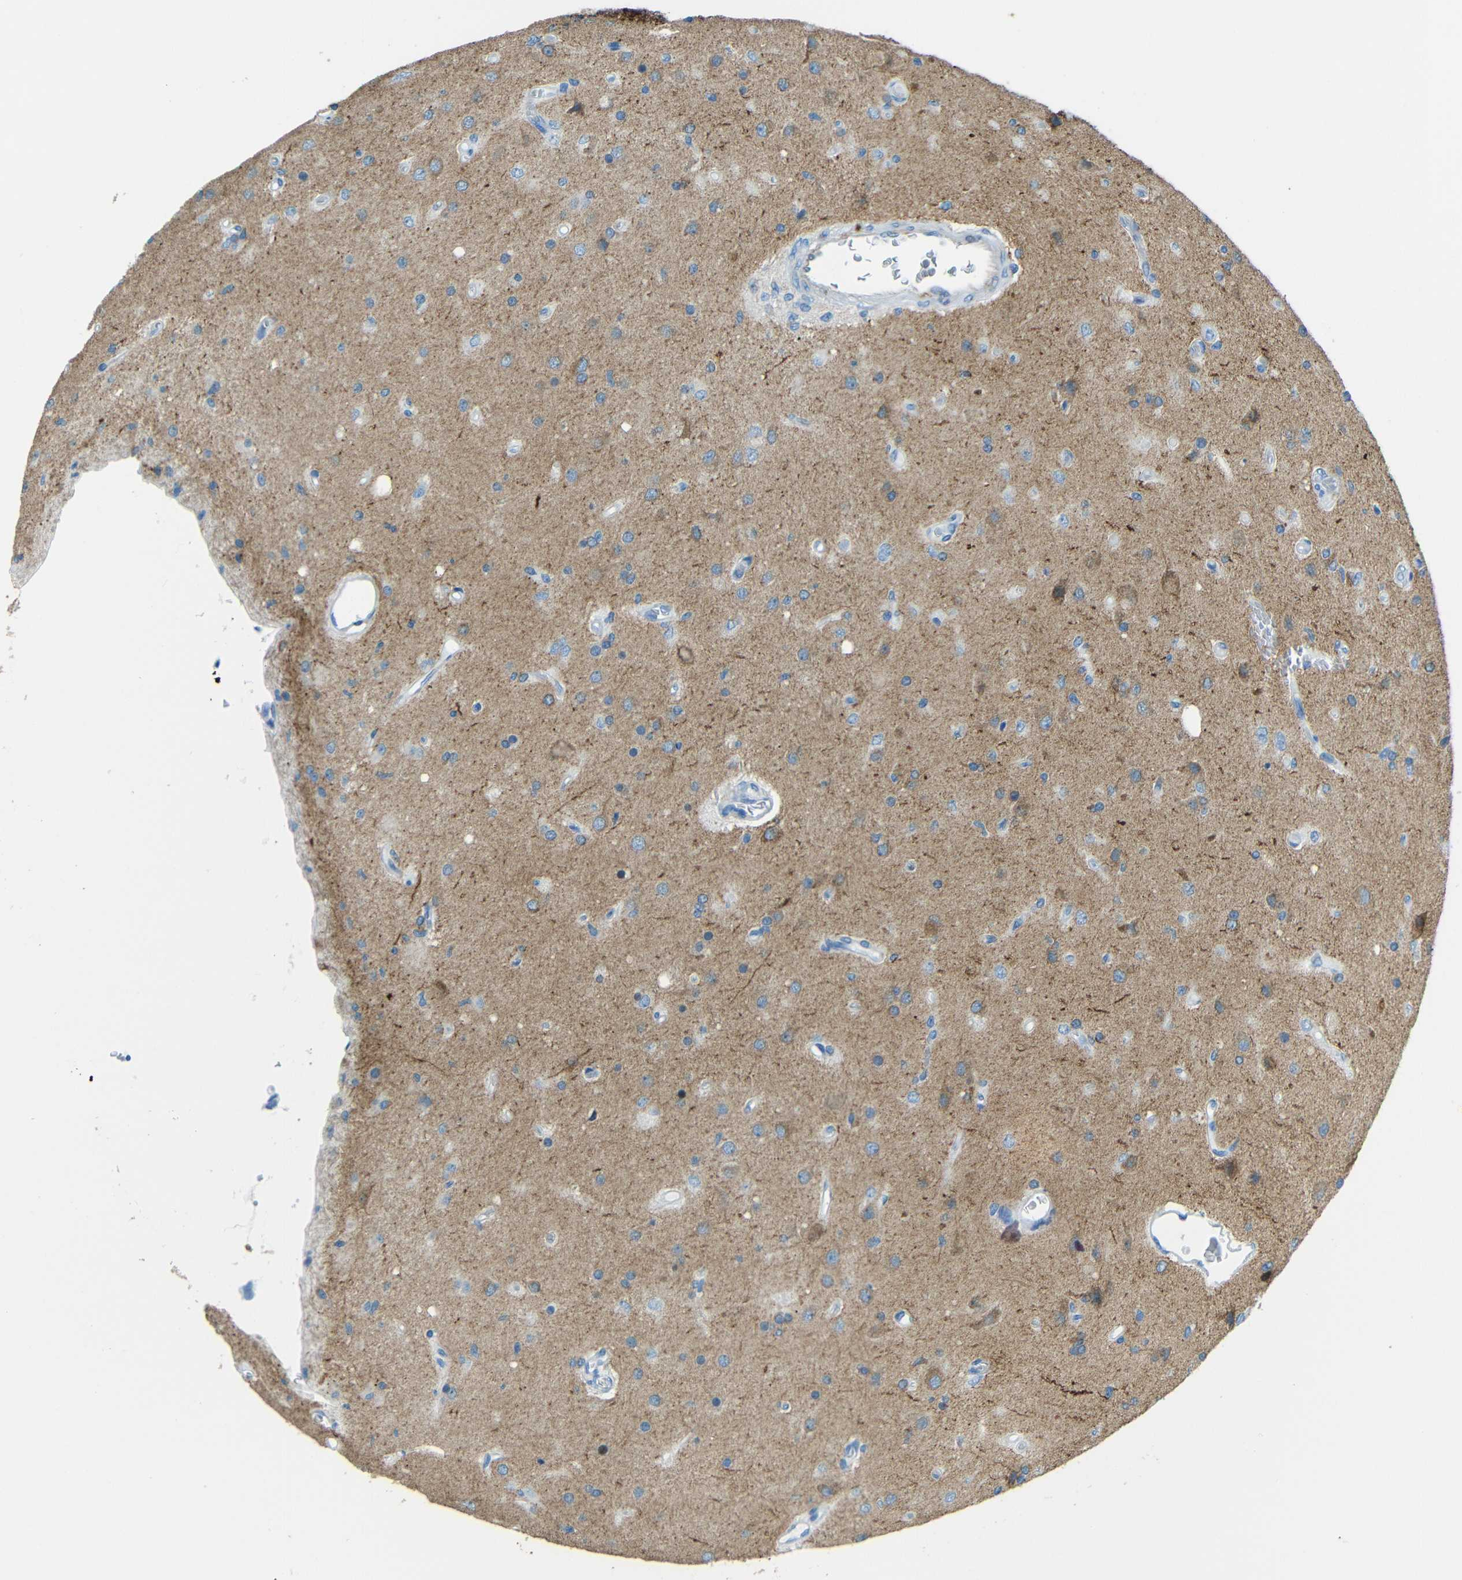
{"staining": {"intensity": "weak", "quantity": "<25%", "location": "cytoplasmic/membranous"}, "tissue": "glioma", "cell_type": "Tumor cells", "image_type": "cancer", "snomed": [{"axis": "morphology", "description": "Normal tissue, NOS"}, {"axis": "morphology", "description": "Glioma, malignant, High grade"}, {"axis": "topography", "description": "Cerebral cortex"}], "caption": "Immunohistochemistry (IHC) histopathology image of neoplastic tissue: high-grade glioma (malignant) stained with DAB (3,3'-diaminobenzidine) demonstrates no significant protein positivity in tumor cells. (DAB (3,3'-diaminobenzidine) immunohistochemistry (IHC), high magnification).", "gene": "TUBB4B", "patient": {"sex": "male", "age": 77}}